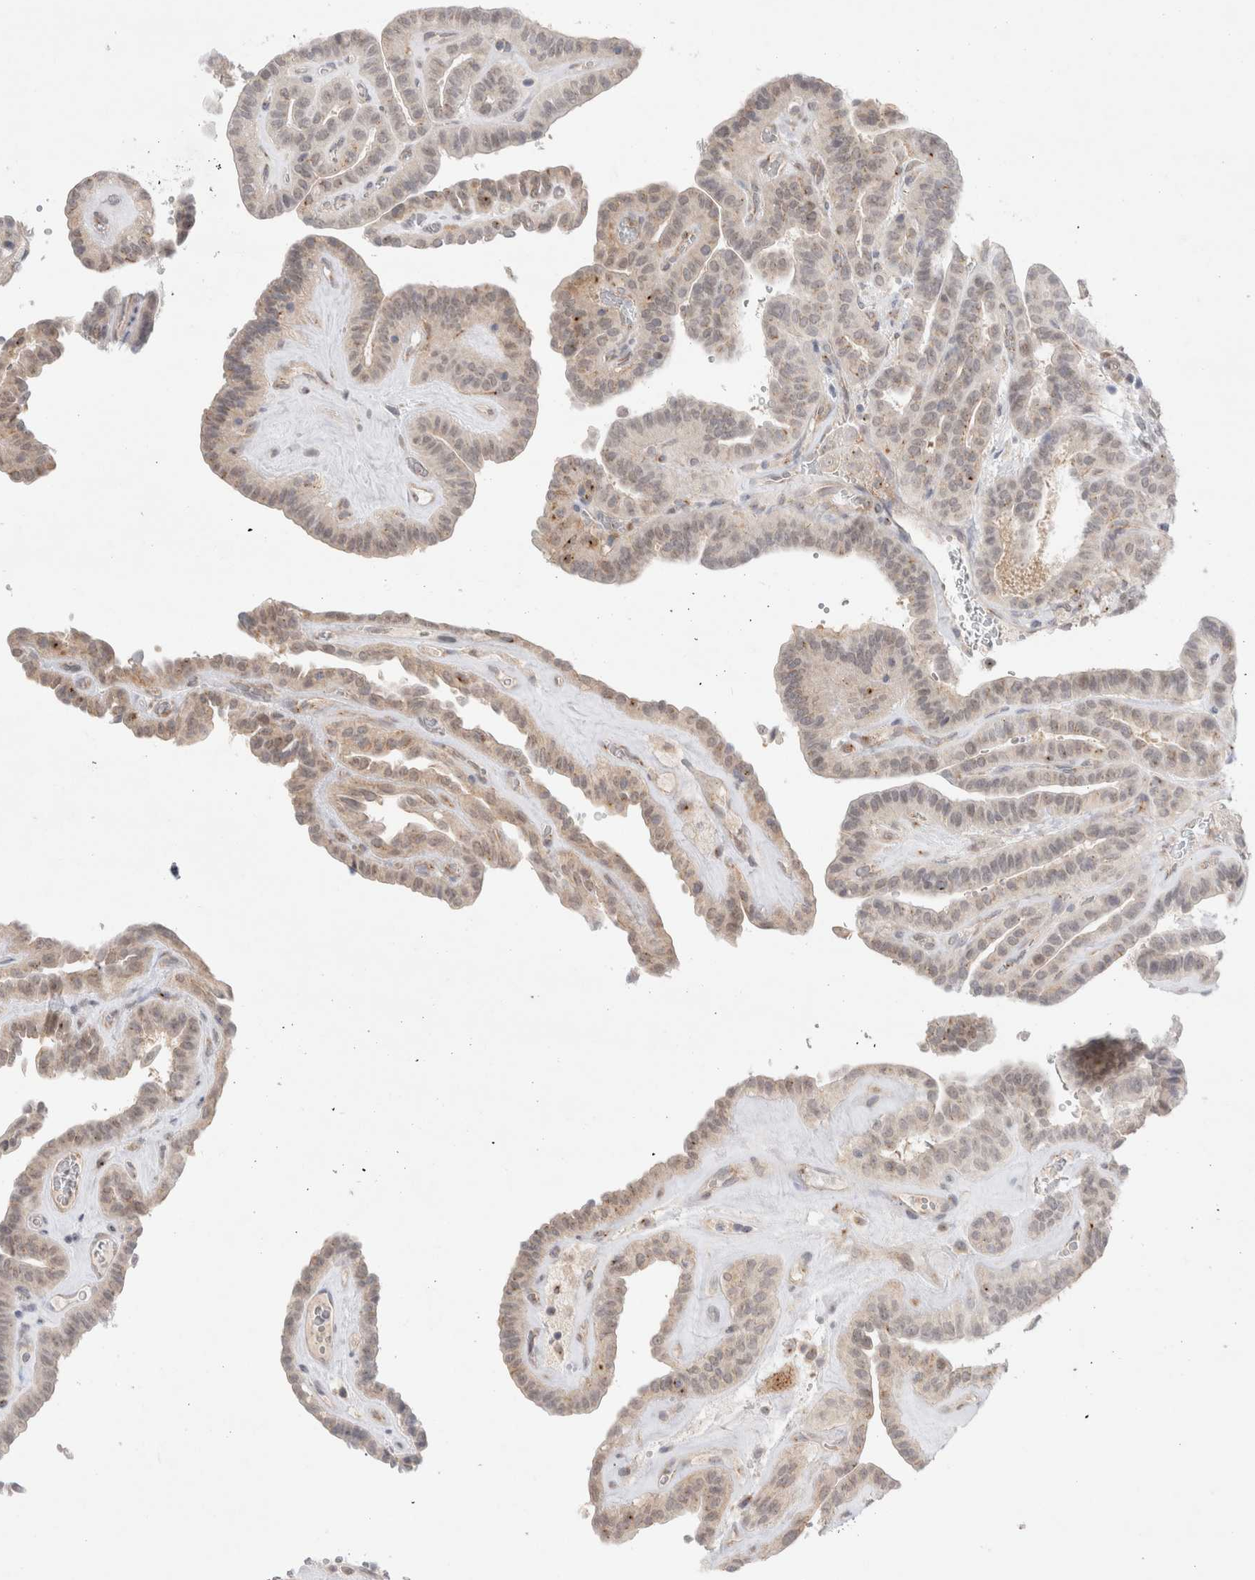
{"staining": {"intensity": "weak", "quantity": "<25%", "location": "cytoplasmic/membranous"}, "tissue": "thyroid cancer", "cell_type": "Tumor cells", "image_type": "cancer", "snomed": [{"axis": "morphology", "description": "Papillary adenocarcinoma, NOS"}, {"axis": "topography", "description": "Thyroid gland"}], "caption": "The IHC image has no significant staining in tumor cells of thyroid papillary adenocarcinoma tissue.", "gene": "BICD2", "patient": {"sex": "male", "age": 77}}